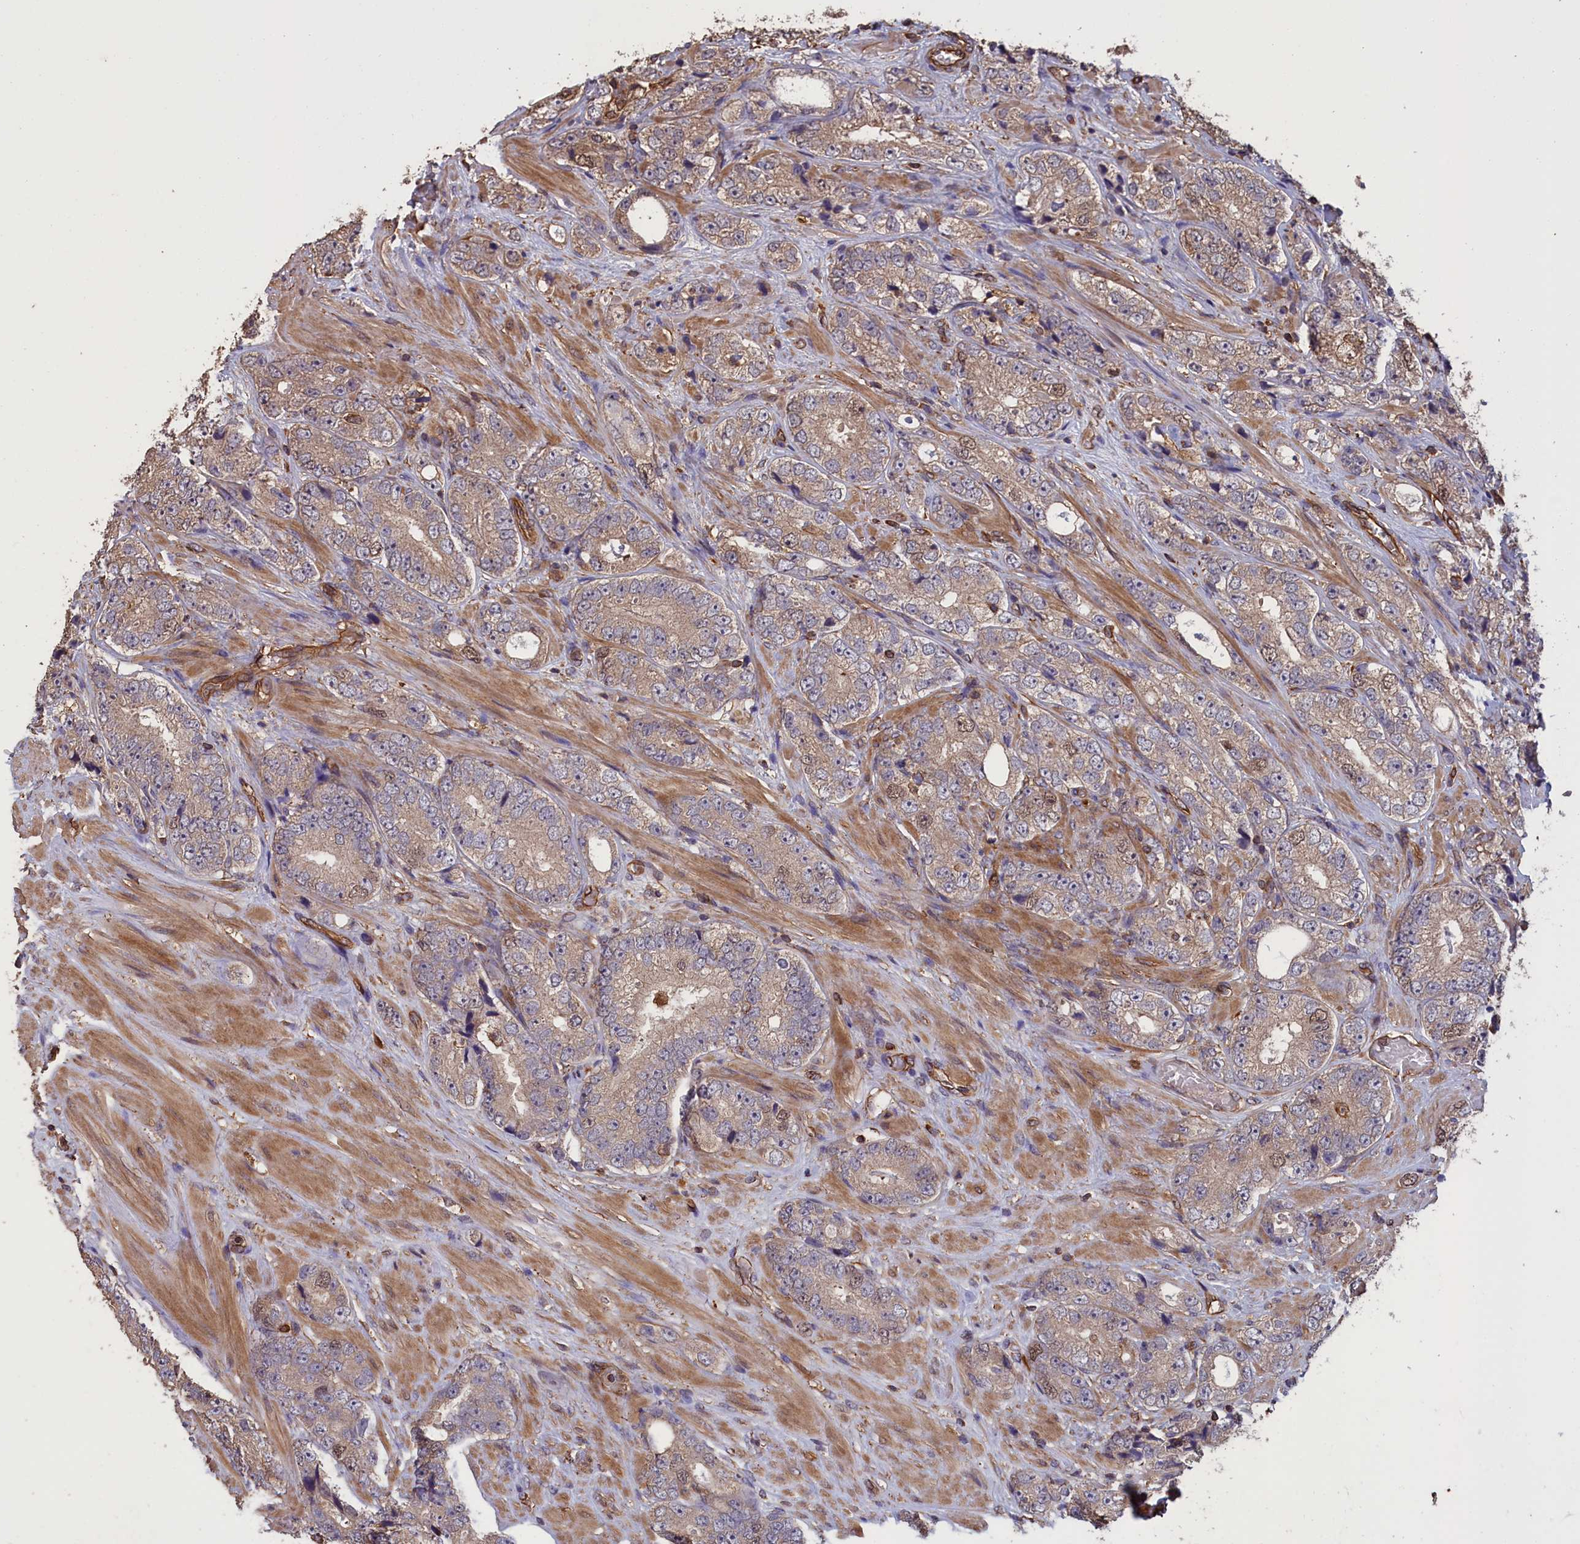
{"staining": {"intensity": "weak", "quantity": "25%-75%", "location": "cytoplasmic/membranous"}, "tissue": "prostate cancer", "cell_type": "Tumor cells", "image_type": "cancer", "snomed": [{"axis": "morphology", "description": "Adenocarcinoma, High grade"}, {"axis": "topography", "description": "Prostate"}], "caption": "Immunohistochemical staining of prostate cancer (adenocarcinoma (high-grade)) demonstrates low levels of weak cytoplasmic/membranous protein expression in about 25%-75% of tumor cells.", "gene": "DAPK3", "patient": {"sex": "male", "age": 56}}